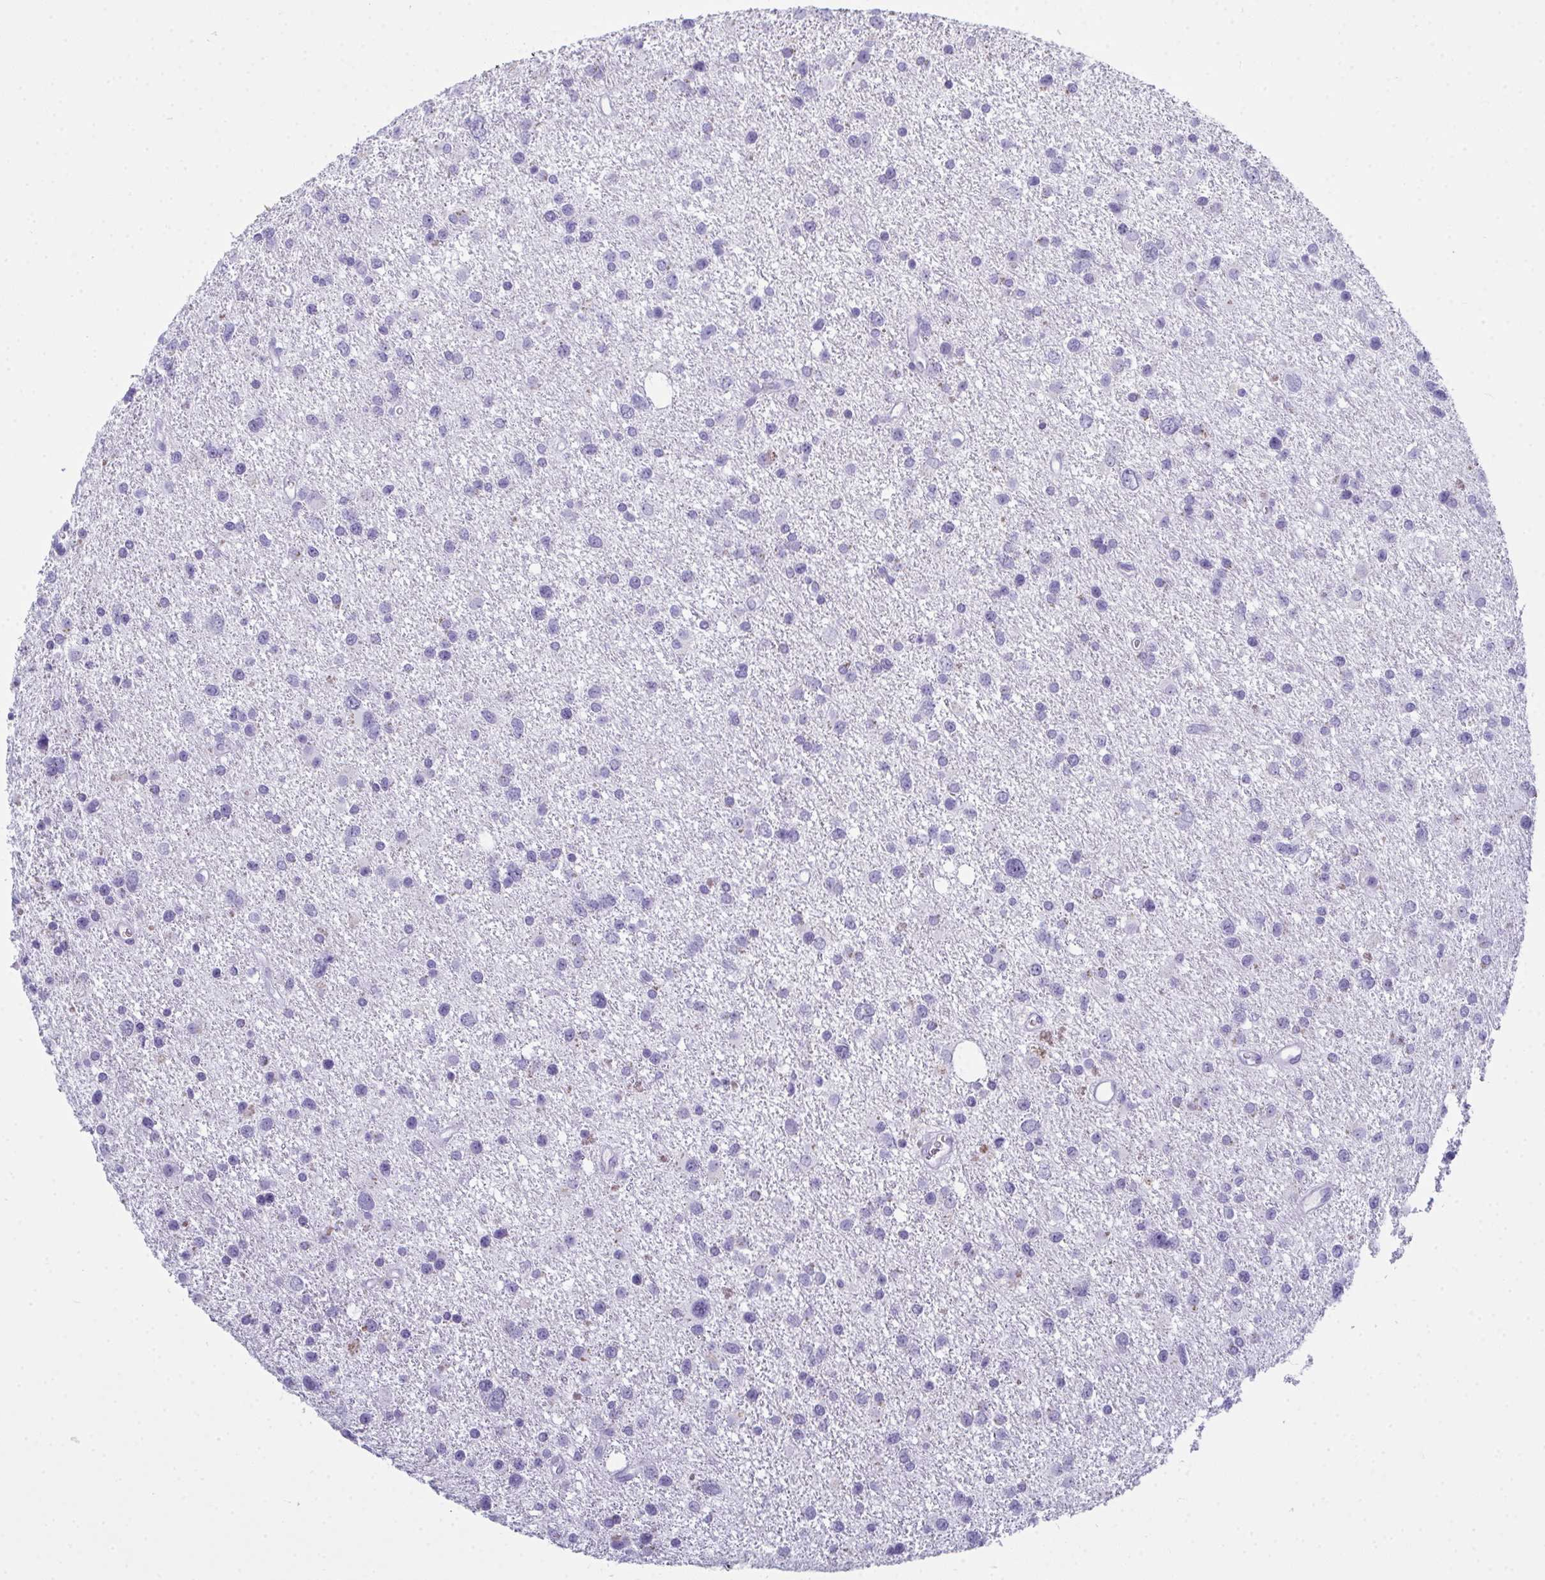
{"staining": {"intensity": "negative", "quantity": "none", "location": "none"}, "tissue": "glioma", "cell_type": "Tumor cells", "image_type": "cancer", "snomed": [{"axis": "morphology", "description": "Glioma, malignant, Low grade"}, {"axis": "topography", "description": "Brain"}], "caption": "This micrograph is of malignant glioma (low-grade) stained with immunohistochemistry (IHC) to label a protein in brown with the nuclei are counter-stained blue. There is no expression in tumor cells. Brightfield microscopy of IHC stained with DAB (3,3'-diaminobenzidine) (brown) and hematoxylin (blue), captured at high magnification.", "gene": "SERPINB10", "patient": {"sex": "female", "age": 55}}